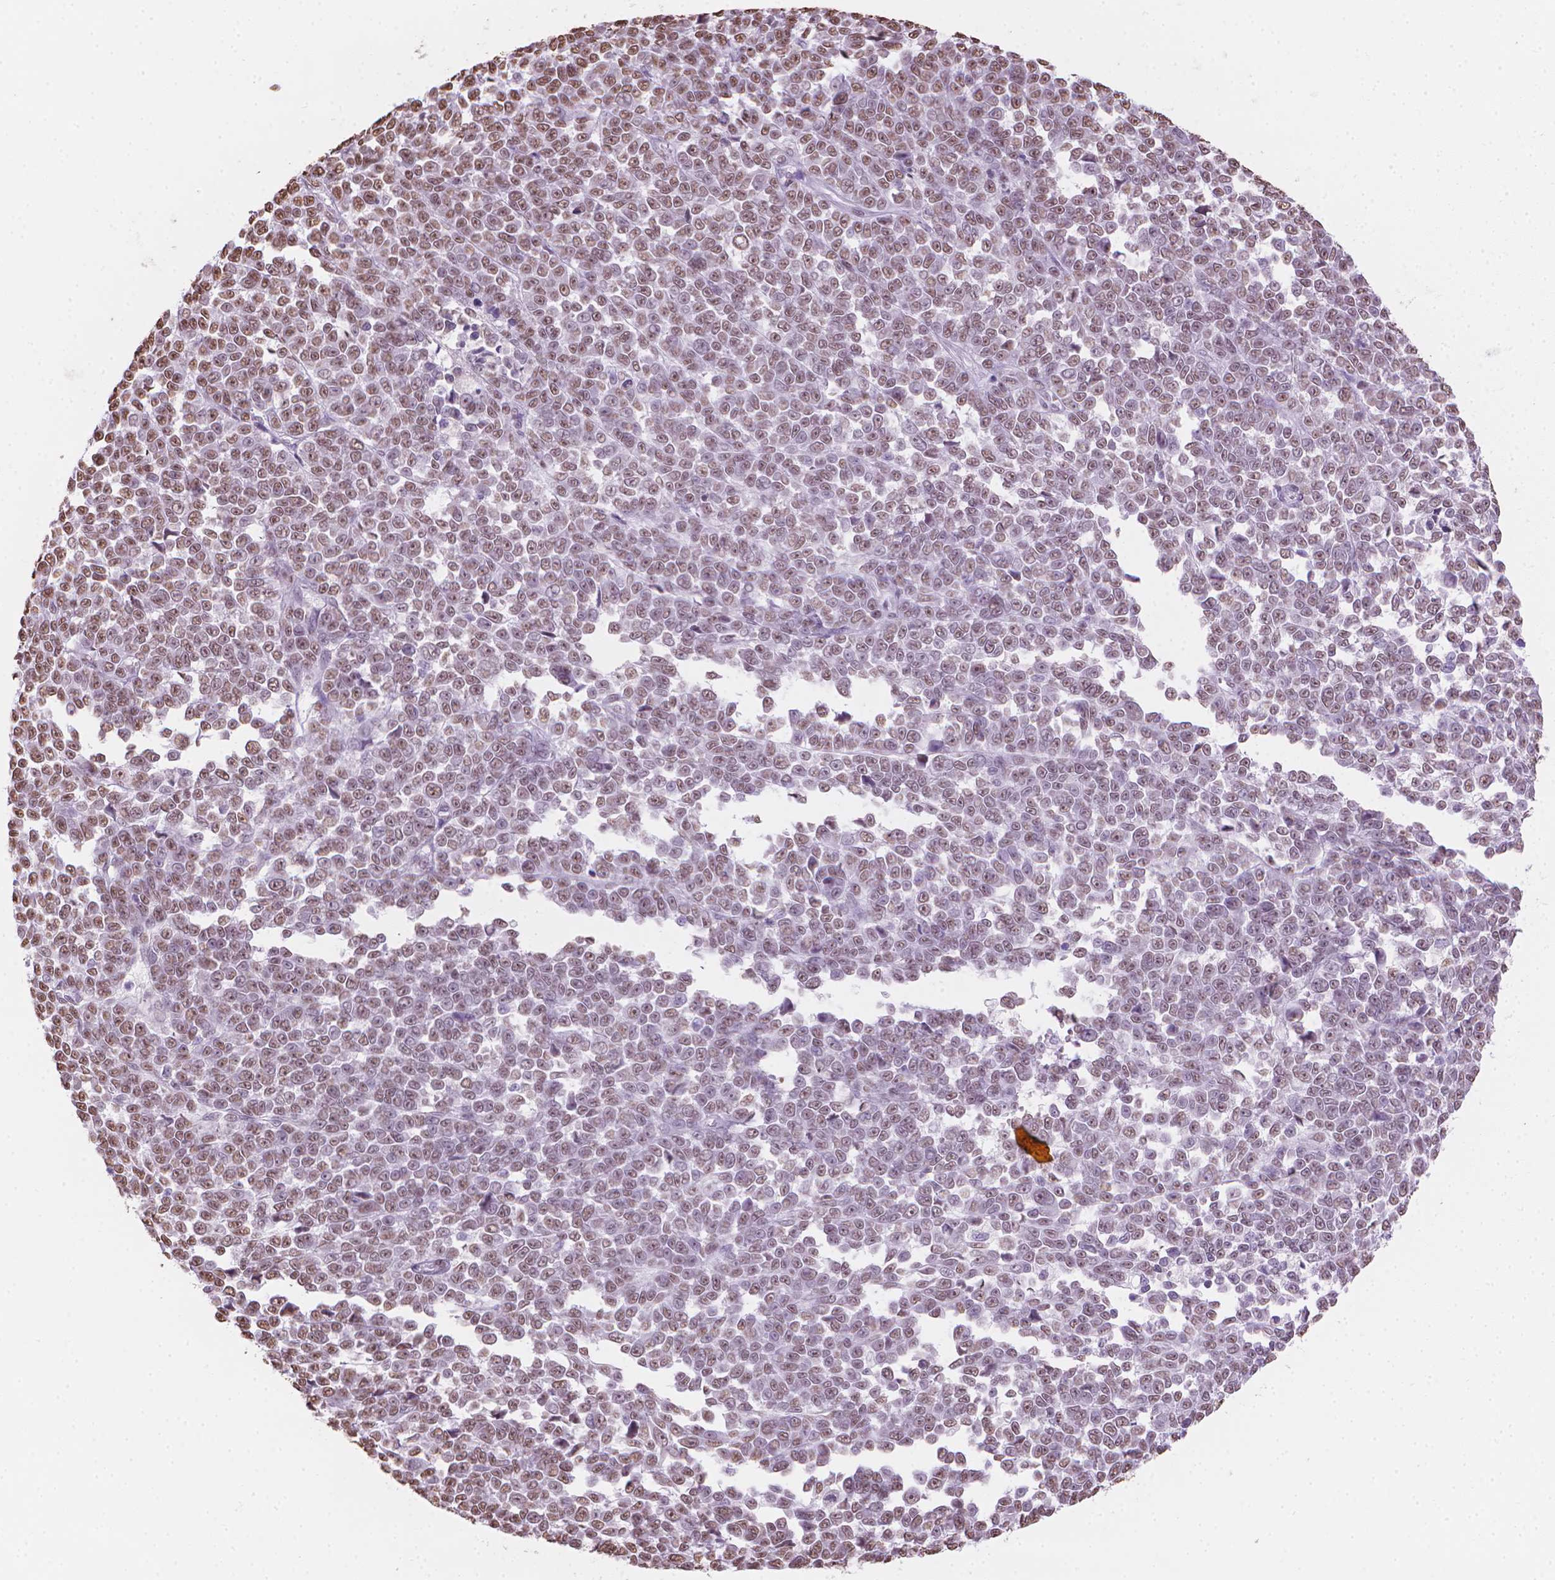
{"staining": {"intensity": "moderate", "quantity": ">75%", "location": "nuclear"}, "tissue": "melanoma", "cell_type": "Tumor cells", "image_type": "cancer", "snomed": [{"axis": "morphology", "description": "Malignant melanoma, NOS"}, {"axis": "topography", "description": "Skin"}], "caption": "Immunohistochemical staining of melanoma reveals medium levels of moderate nuclear positivity in approximately >75% of tumor cells. The protein is stained brown, and the nuclei are stained in blue (DAB (3,3'-diaminobenzidine) IHC with brightfield microscopy, high magnification).", "gene": "PIAS2", "patient": {"sex": "female", "age": 95}}